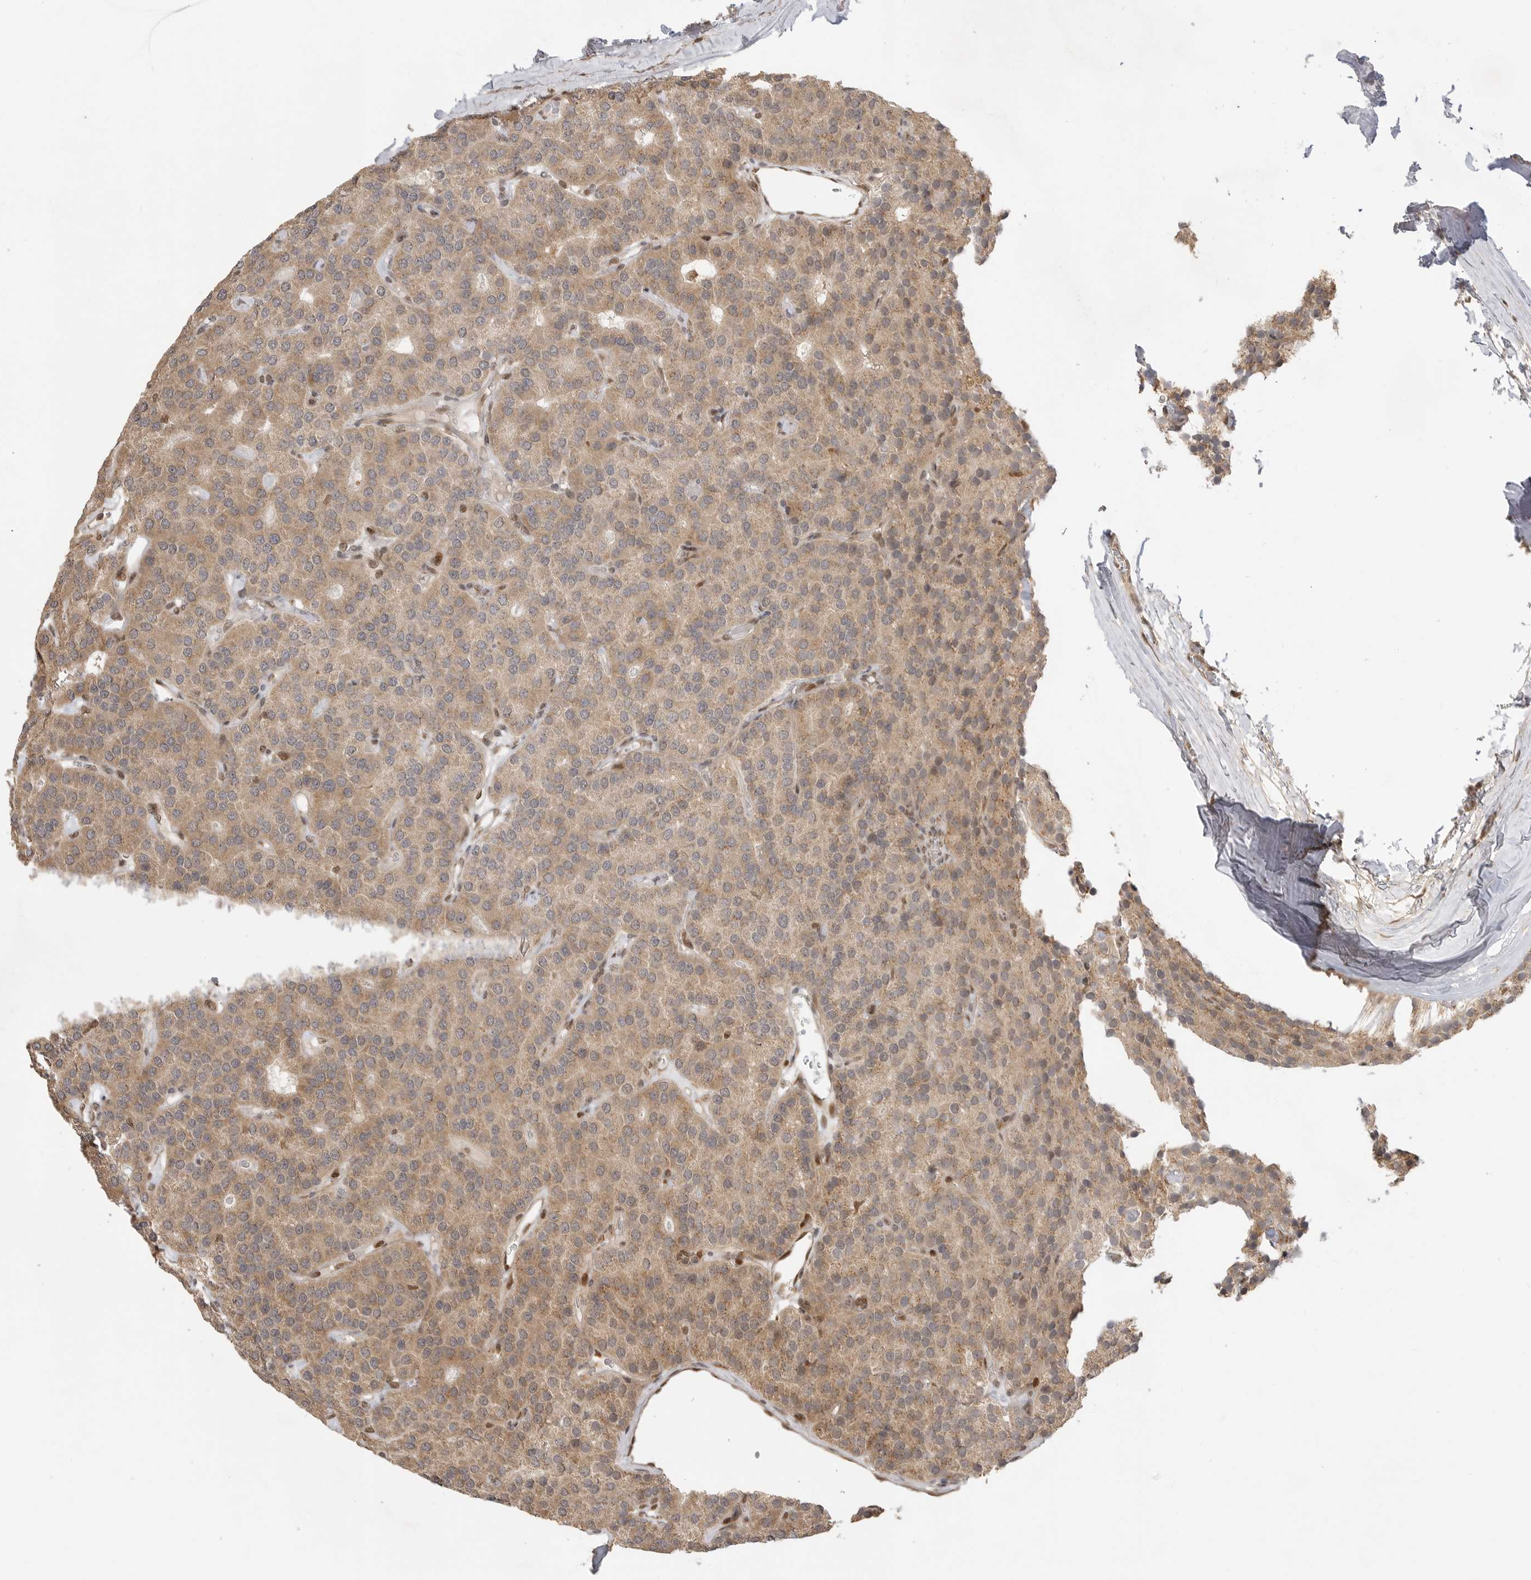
{"staining": {"intensity": "moderate", "quantity": "25%-75%", "location": "cytoplasmic/membranous"}, "tissue": "parathyroid gland", "cell_type": "Glandular cells", "image_type": "normal", "snomed": [{"axis": "morphology", "description": "Normal tissue, NOS"}, {"axis": "morphology", "description": "Adenoma, NOS"}, {"axis": "topography", "description": "Parathyroid gland"}], "caption": "Protein staining exhibits moderate cytoplasmic/membranous positivity in about 25%-75% of glandular cells in normal parathyroid gland.", "gene": "ALKAL1", "patient": {"sex": "female", "age": 86}}